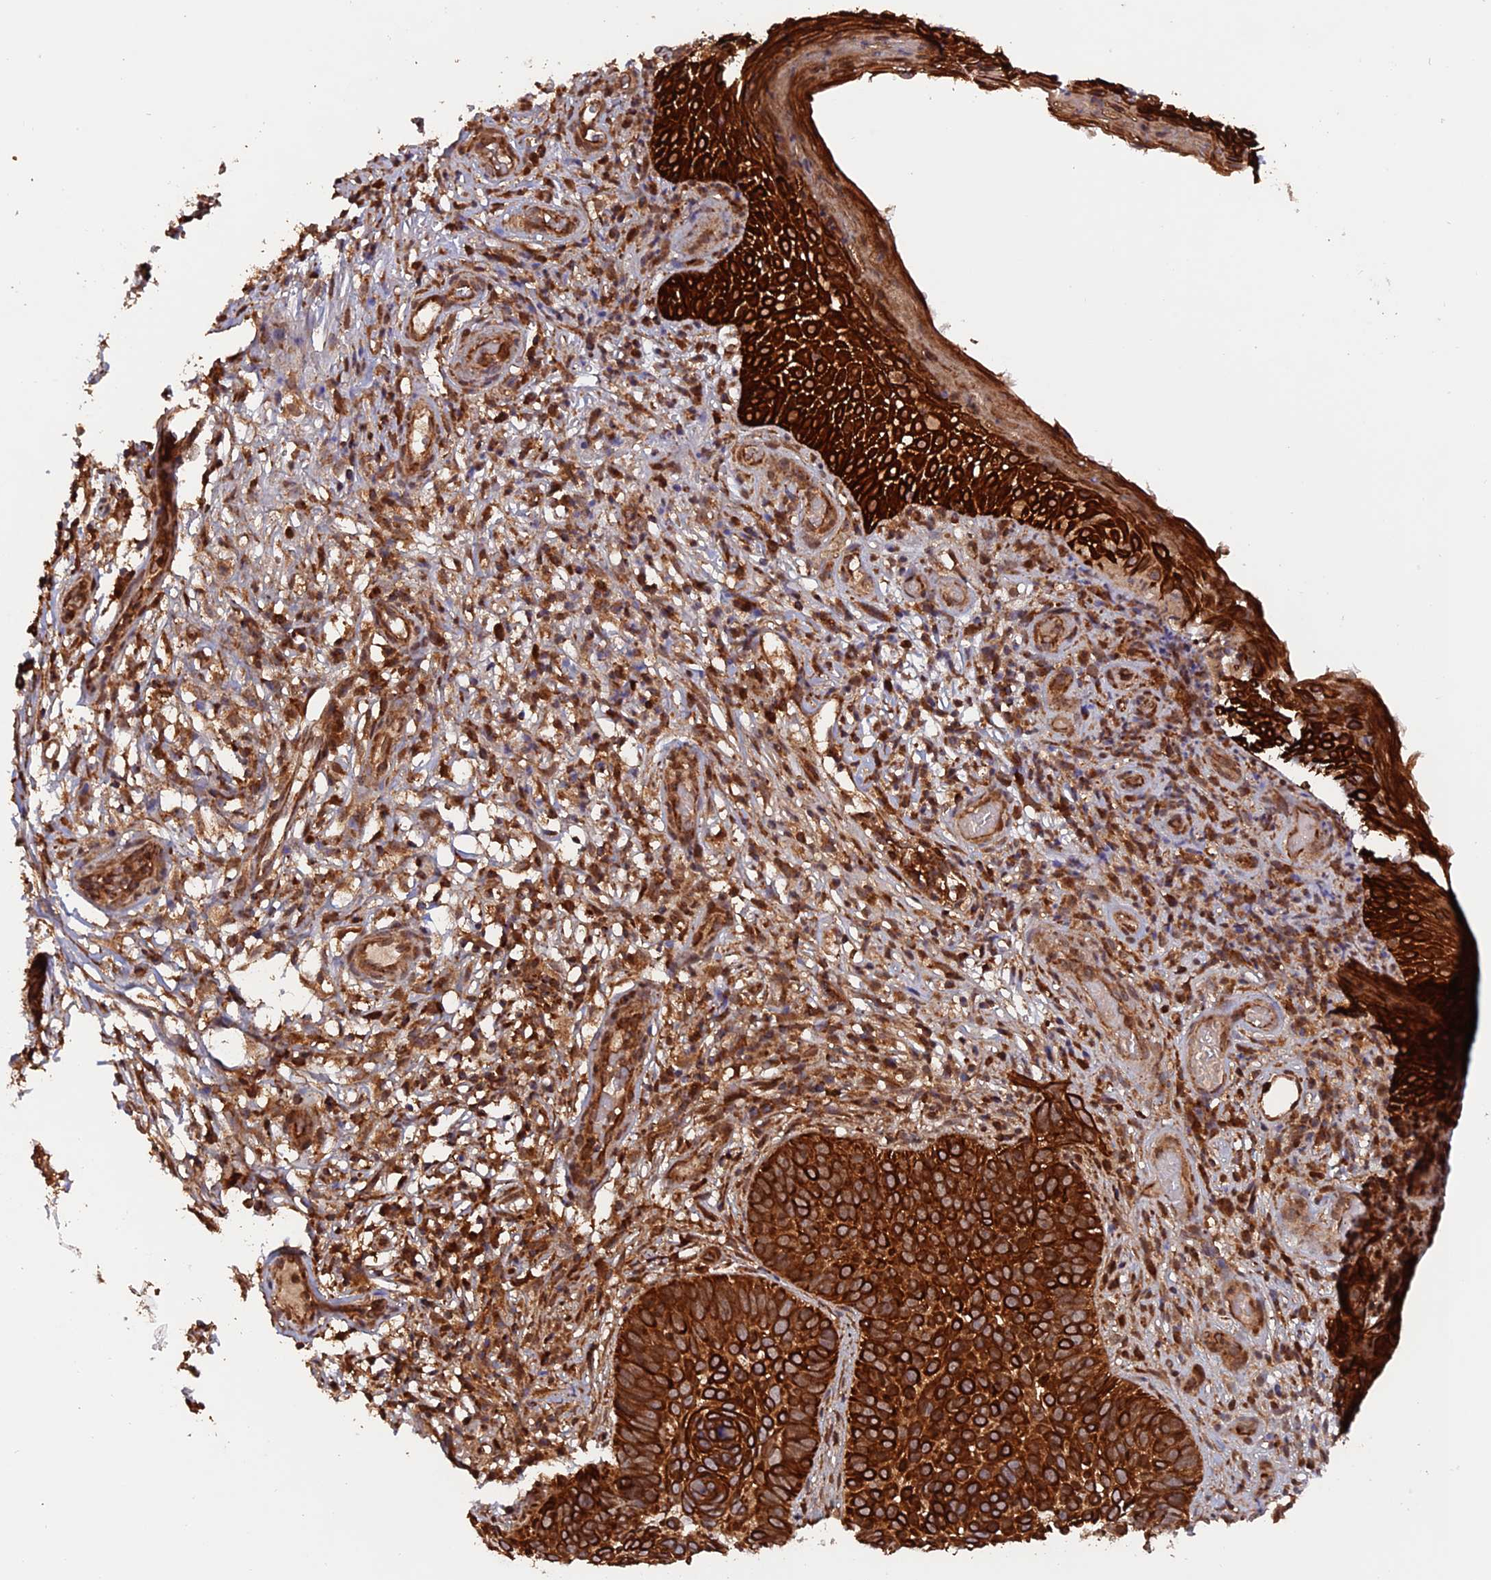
{"staining": {"intensity": "strong", "quantity": ">75%", "location": "cytoplasmic/membranous"}, "tissue": "skin cancer", "cell_type": "Tumor cells", "image_type": "cancer", "snomed": [{"axis": "morphology", "description": "Basal cell carcinoma"}, {"axis": "topography", "description": "Skin"}], "caption": "Protein staining of skin cancer tissue exhibits strong cytoplasmic/membranous expression in approximately >75% of tumor cells.", "gene": "DTYMK", "patient": {"sex": "male", "age": 89}}